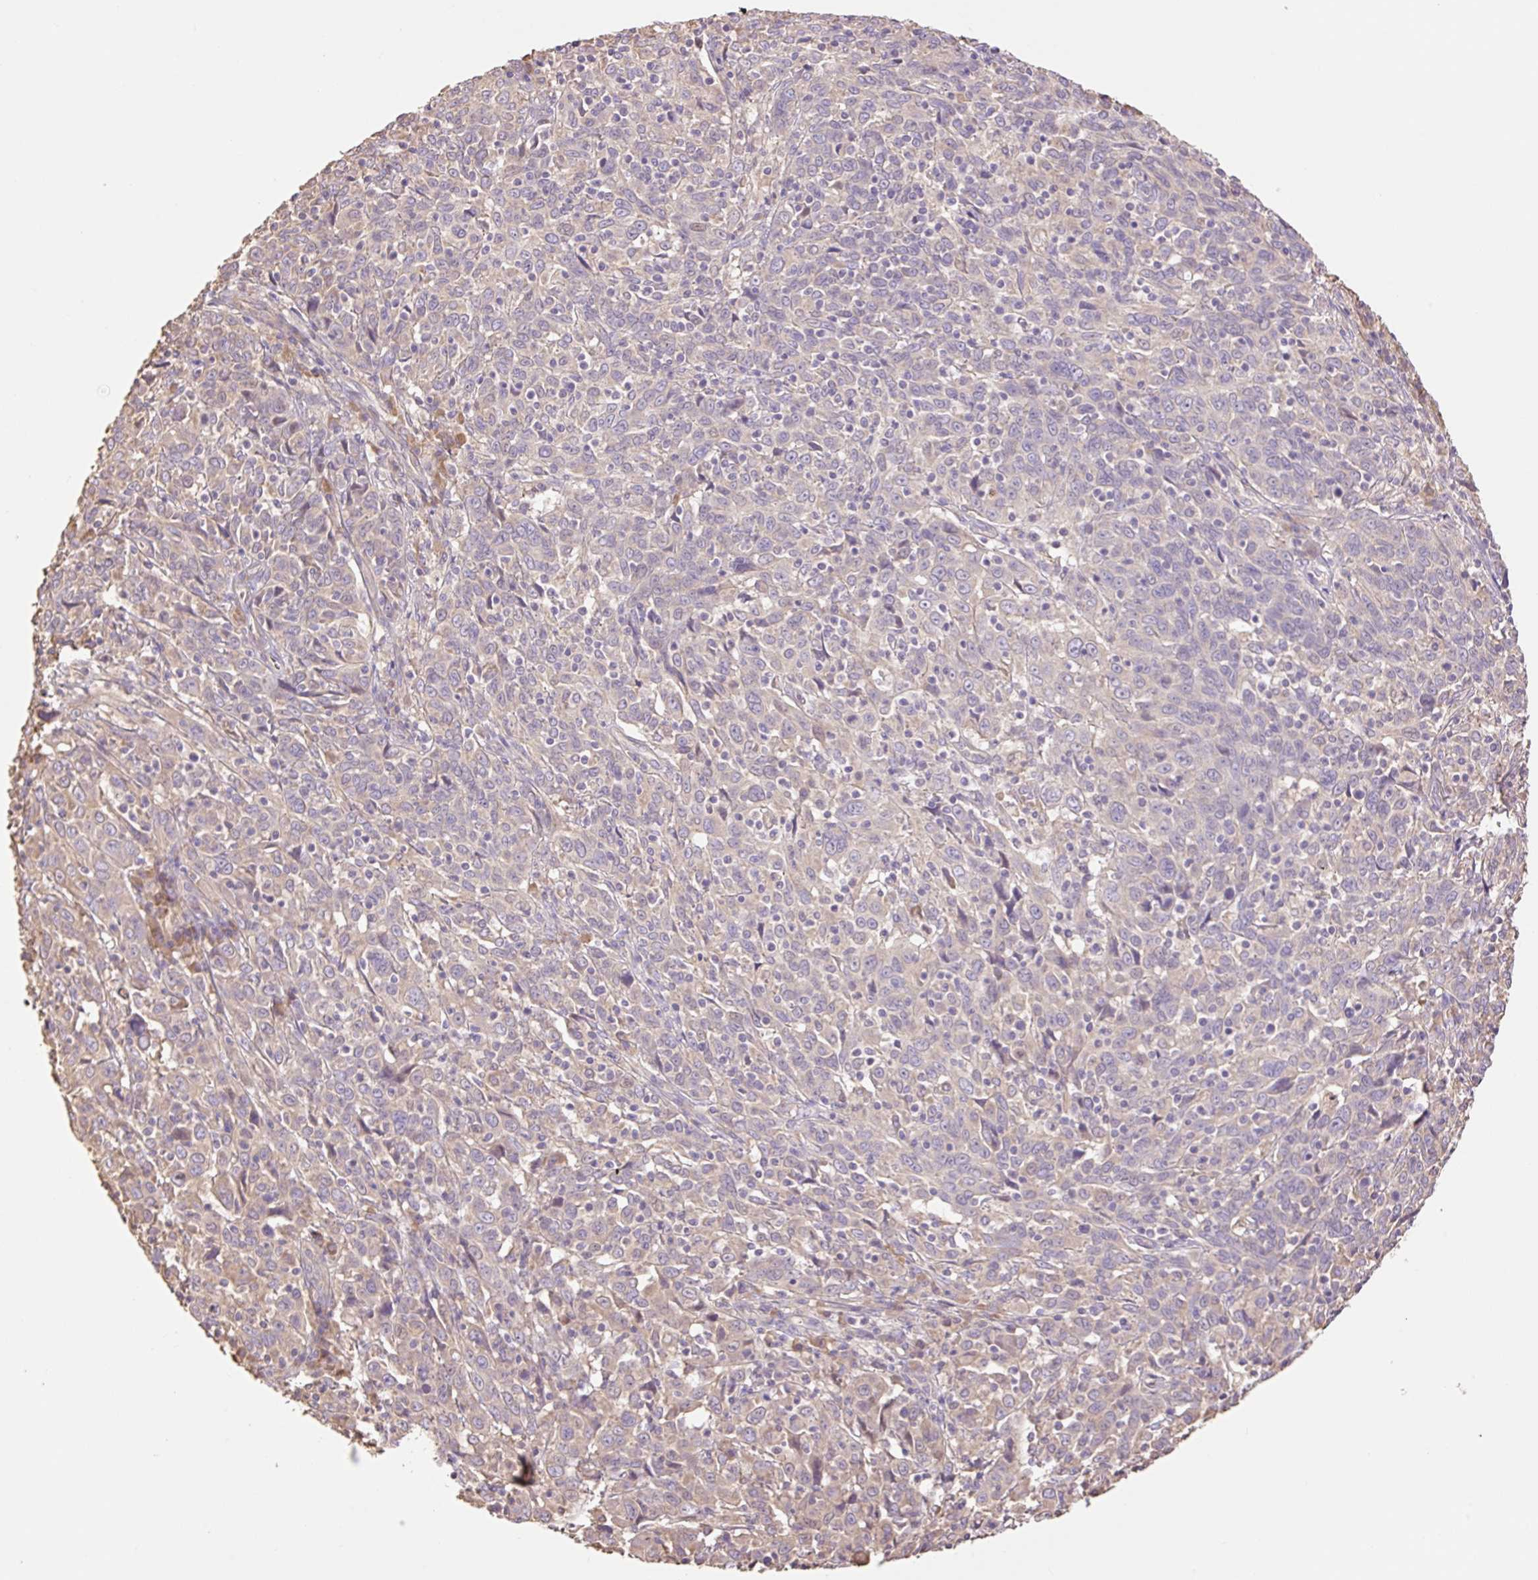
{"staining": {"intensity": "negative", "quantity": "none", "location": "none"}, "tissue": "cervical cancer", "cell_type": "Tumor cells", "image_type": "cancer", "snomed": [{"axis": "morphology", "description": "Squamous cell carcinoma, NOS"}, {"axis": "topography", "description": "Cervix"}], "caption": "DAB (3,3'-diaminobenzidine) immunohistochemical staining of cervical squamous cell carcinoma demonstrates no significant expression in tumor cells.", "gene": "DESI1", "patient": {"sex": "female", "age": 46}}